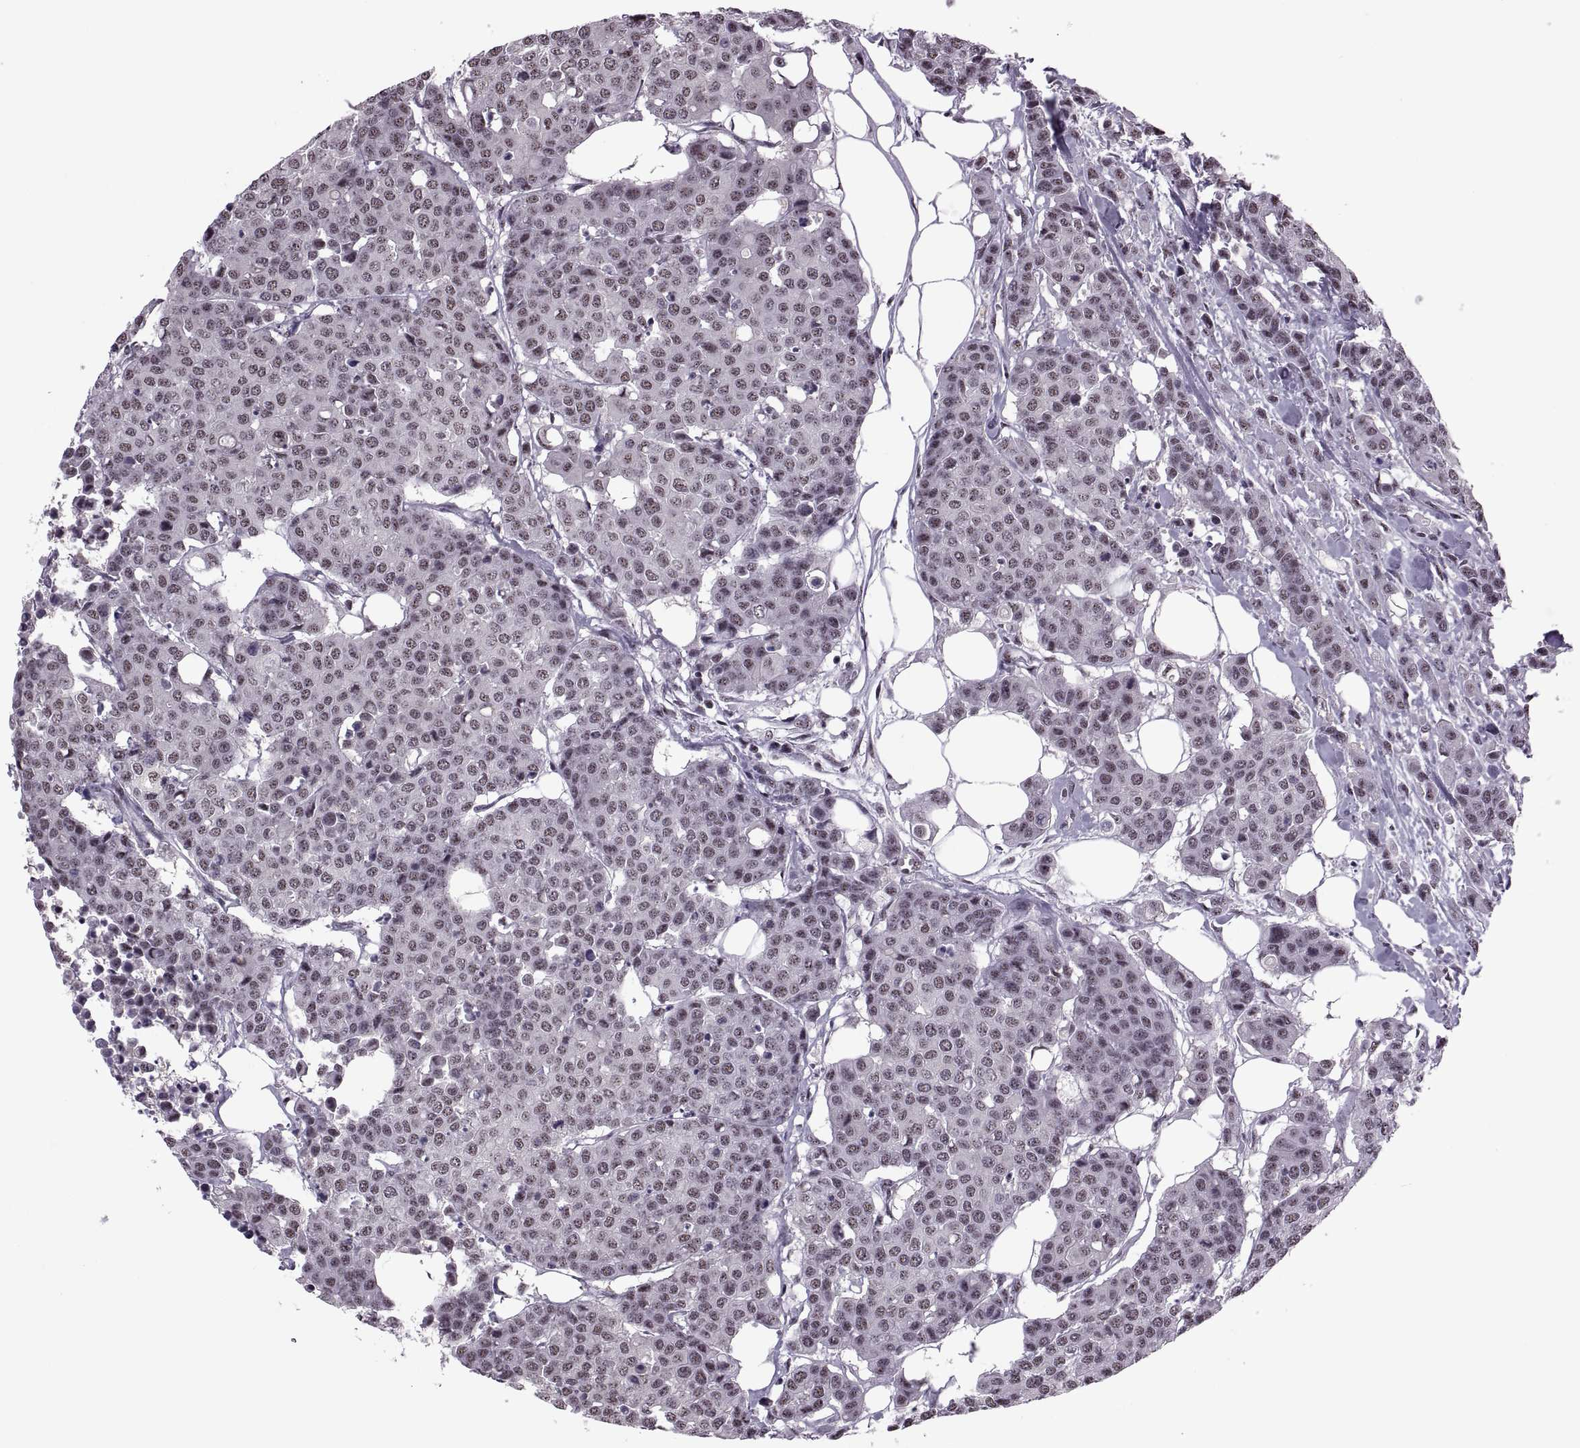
{"staining": {"intensity": "weak", "quantity": "25%-75%", "location": "nuclear"}, "tissue": "carcinoid", "cell_type": "Tumor cells", "image_type": "cancer", "snomed": [{"axis": "morphology", "description": "Carcinoid, malignant, NOS"}, {"axis": "topography", "description": "Colon"}], "caption": "Weak nuclear expression is present in approximately 25%-75% of tumor cells in carcinoid.", "gene": "MAGEA4", "patient": {"sex": "male", "age": 81}}